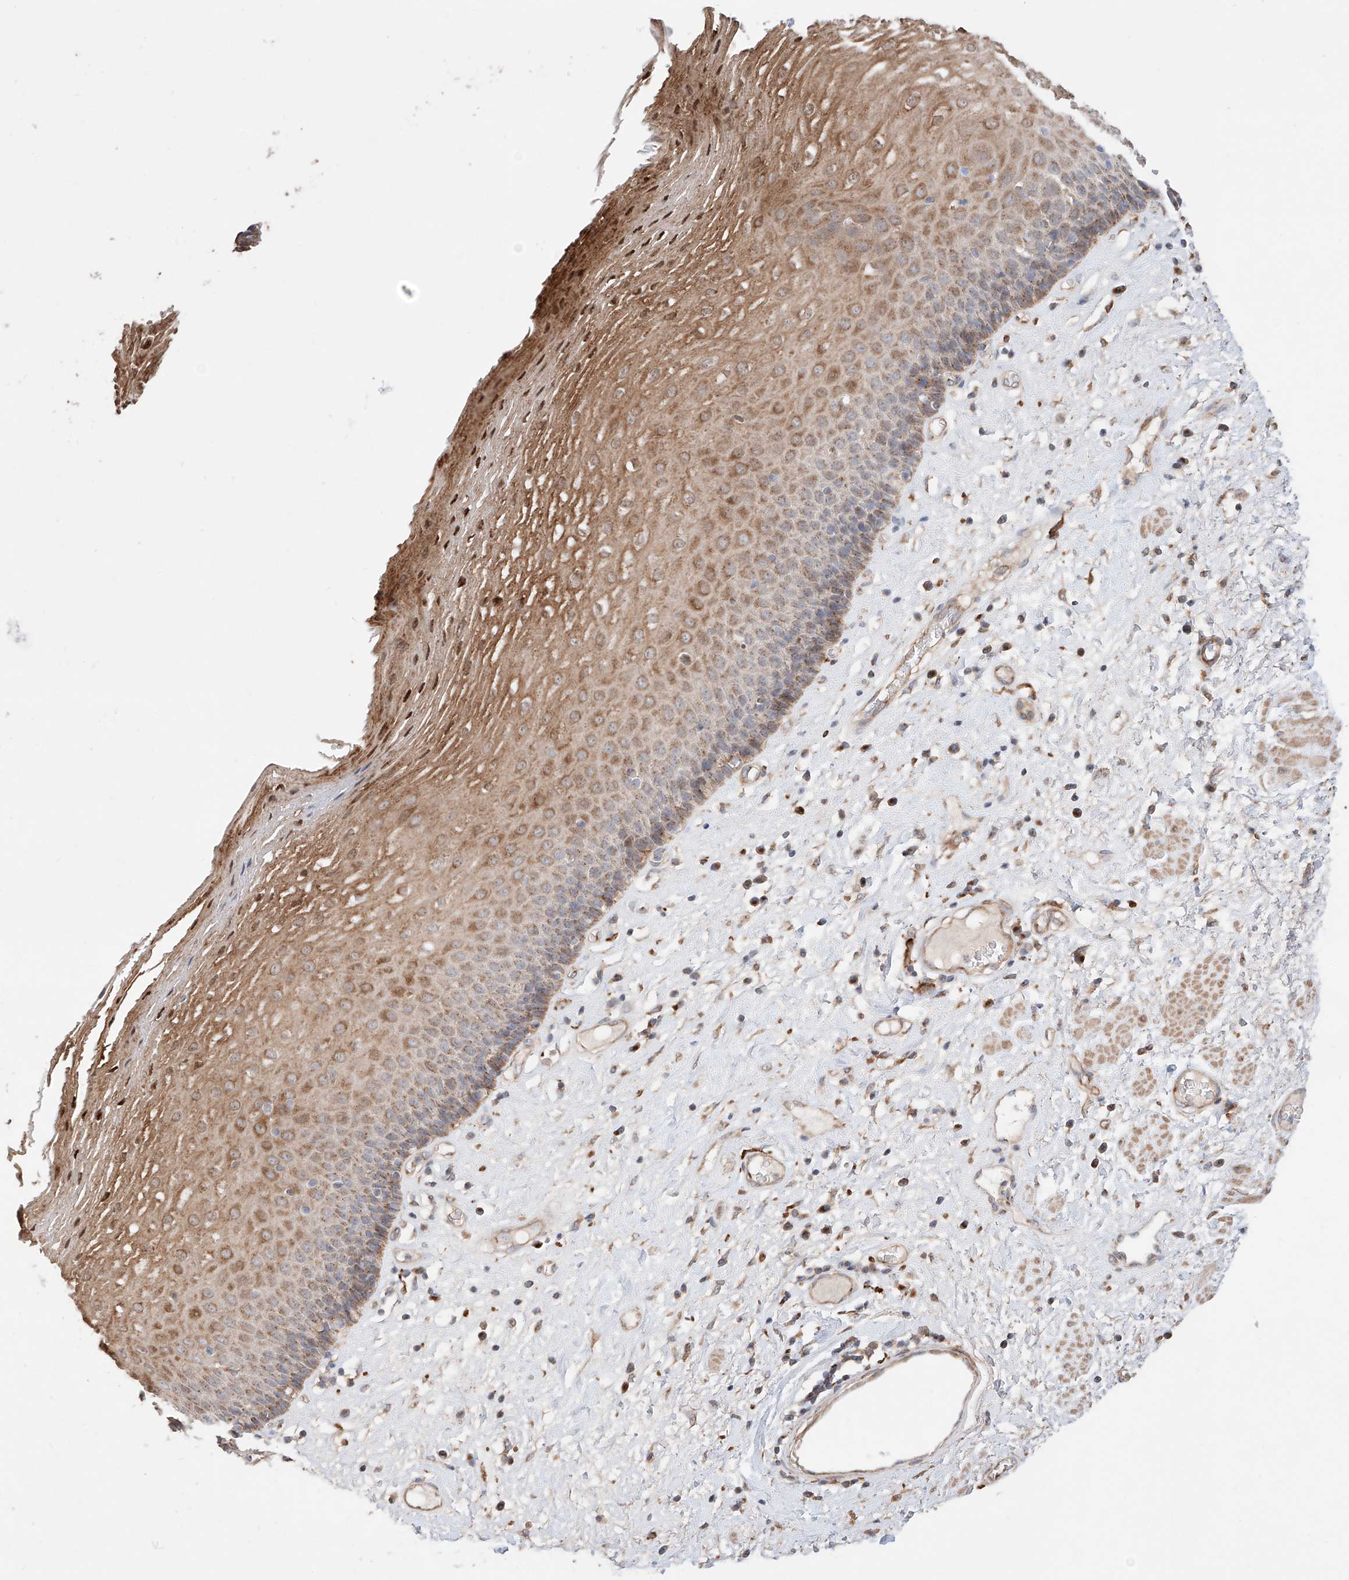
{"staining": {"intensity": "moderate", "quantity": ">75%", "location": "cytoplasmic/membranous,nuclear"}, "tissue": "esophagus", "cell_type": "Squamous epithelial cells", "image_type": "normal", "snomed": [{"axis": "morphology", "description": "Normal tissue, NOS"}, {"axis": "morphology", "description": "Adenocarcinoma, NOS"}, {"axis": "topography", "description": "Esophagus"}], "caption": "Human esophagus stained with a brown dye exhibits moderate cytoplasmic/membranous,nuclear positive expression in about >75% of squamous epithelial cells.", "gene": "MOSPD1", "patient": {"sex": "male", "age": 62}}